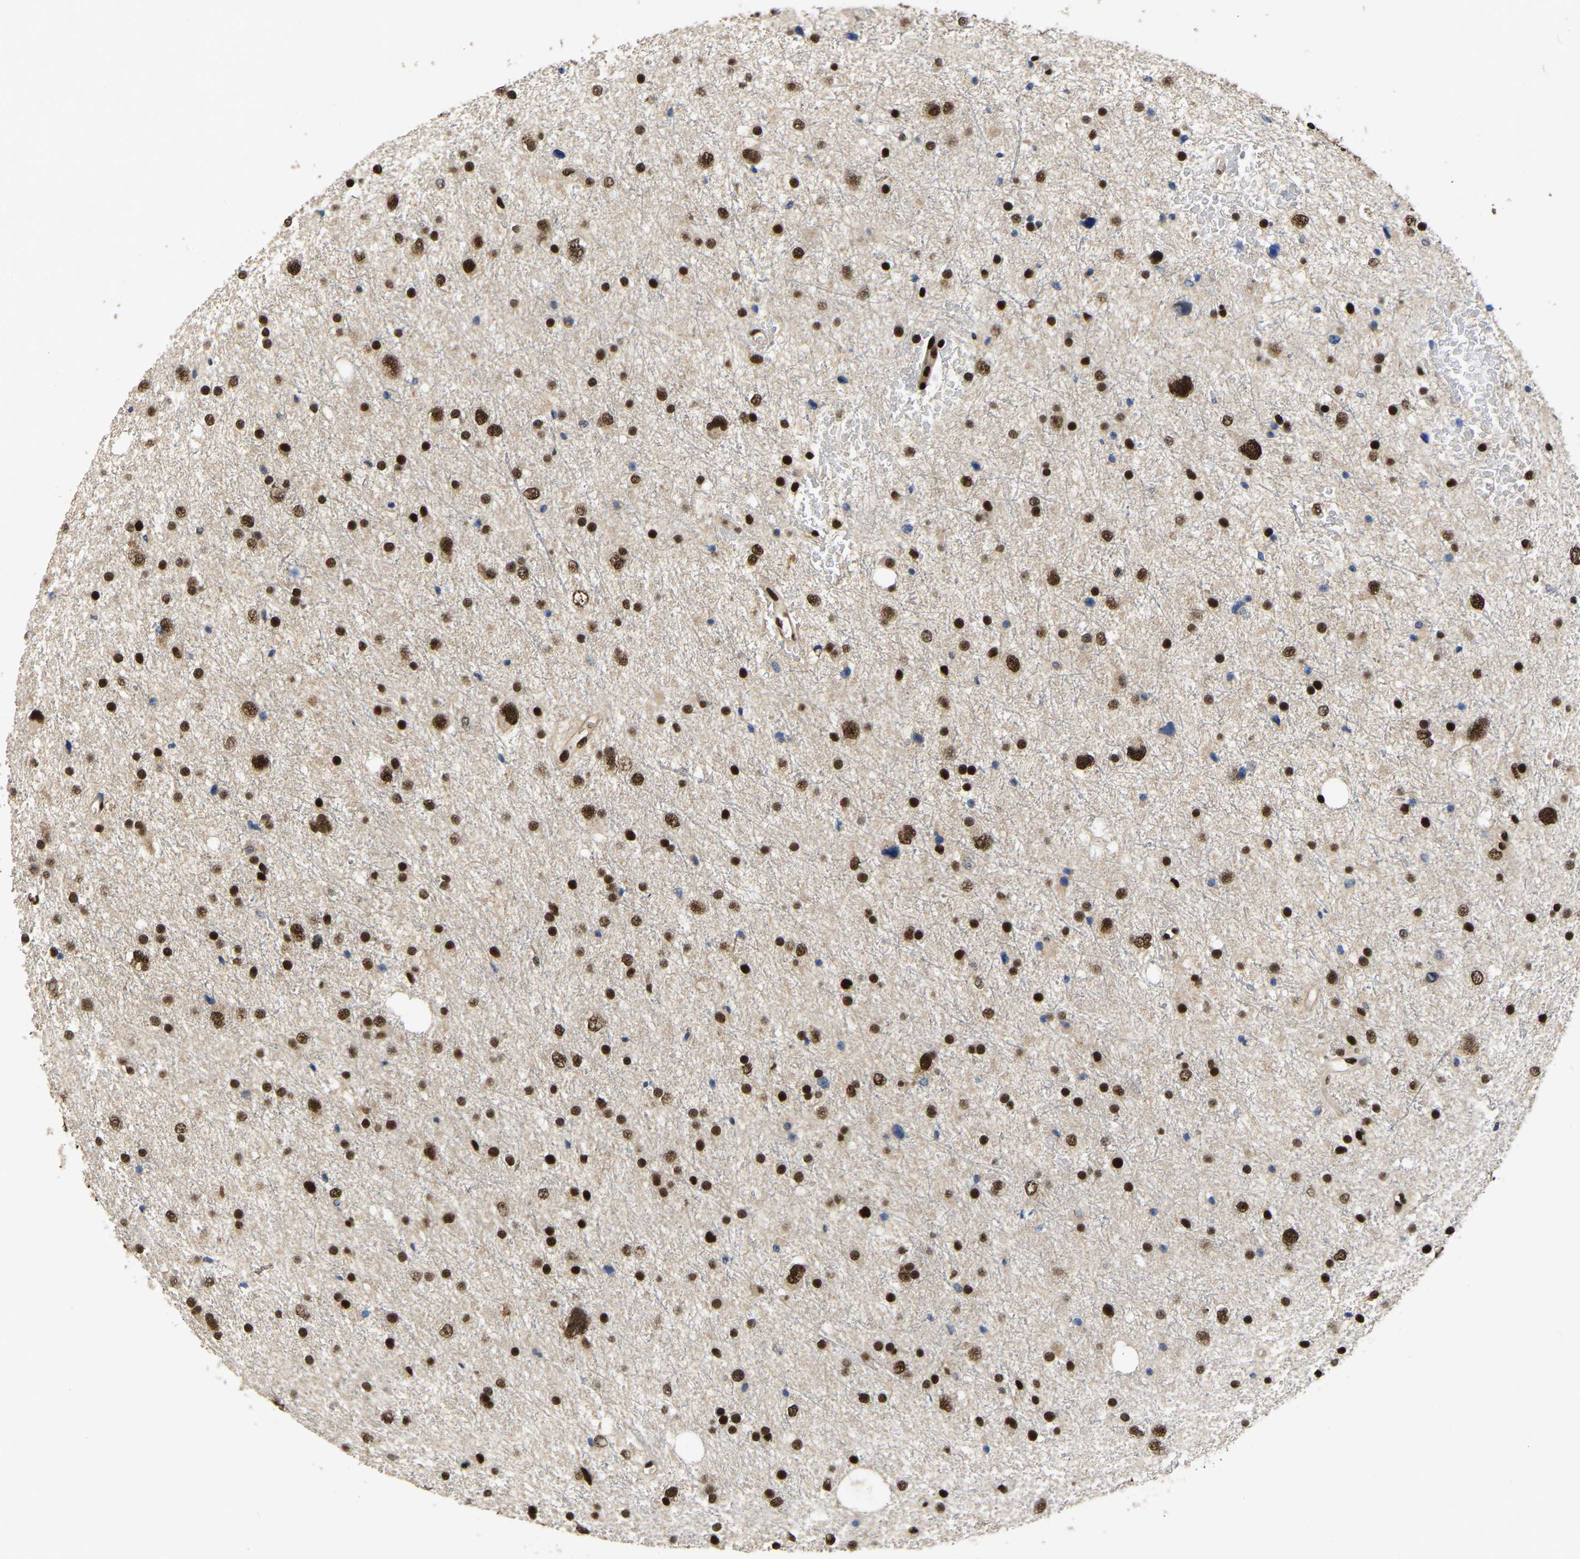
{"staining": {"intensity": "strong", "quantity": ">75%", "location": "nuclear"}, "tissue": "glioma", "cell_type": "Tumor cells", "image_type": "cancer", "snomed": [{"axis": "morphology", "description": "Glioma, malignant, Low grade"}, {"axis": "topography", "description": "Brain"}], "caption": "Protein expression analysis of human malignant low-grade glioma reveals strong nuclear staining in approximately >75% of tumor cells.", "gene": "TBL1XR1", "patient": {"sex": "female", "age": 37}}